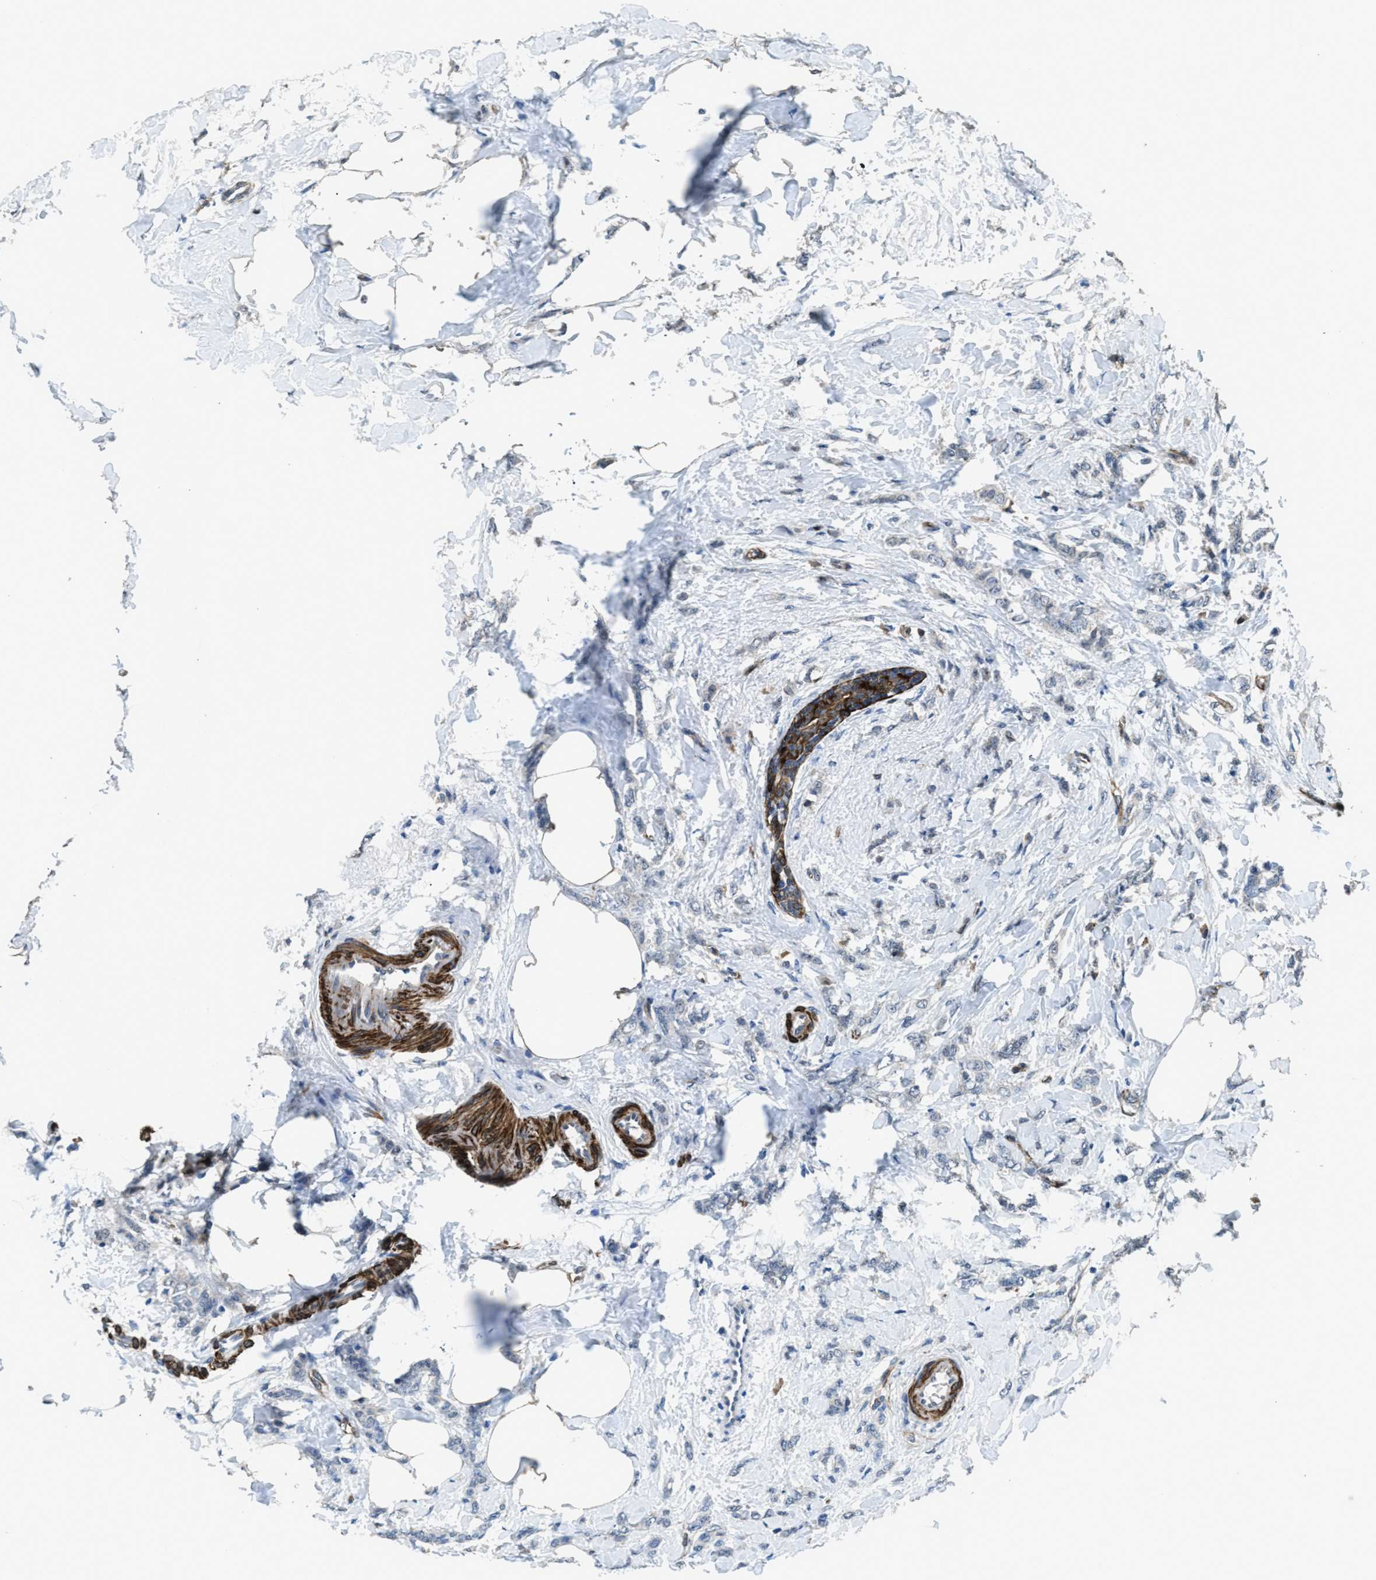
{"staining": {"intensity": "negative", "quantity": "none", "location": "none"}, "tissue": "breast cancer", "cell_type": "Tumor cells", "image_type": "cancer", "snomed": [{"axis": "morphology", "description": "Lobular carcinoma, in situ"}, {"axis": "morphology", "description": "Lobular carcinoma"}, {"axis": "topography", "description": "Breast"}], "caption": "Tumor cells show no significant protein staining in breast cancer (lobular carcinoma in situ).", "gene": "SYNM", "patient": {"sex": "female", "age": 41}}